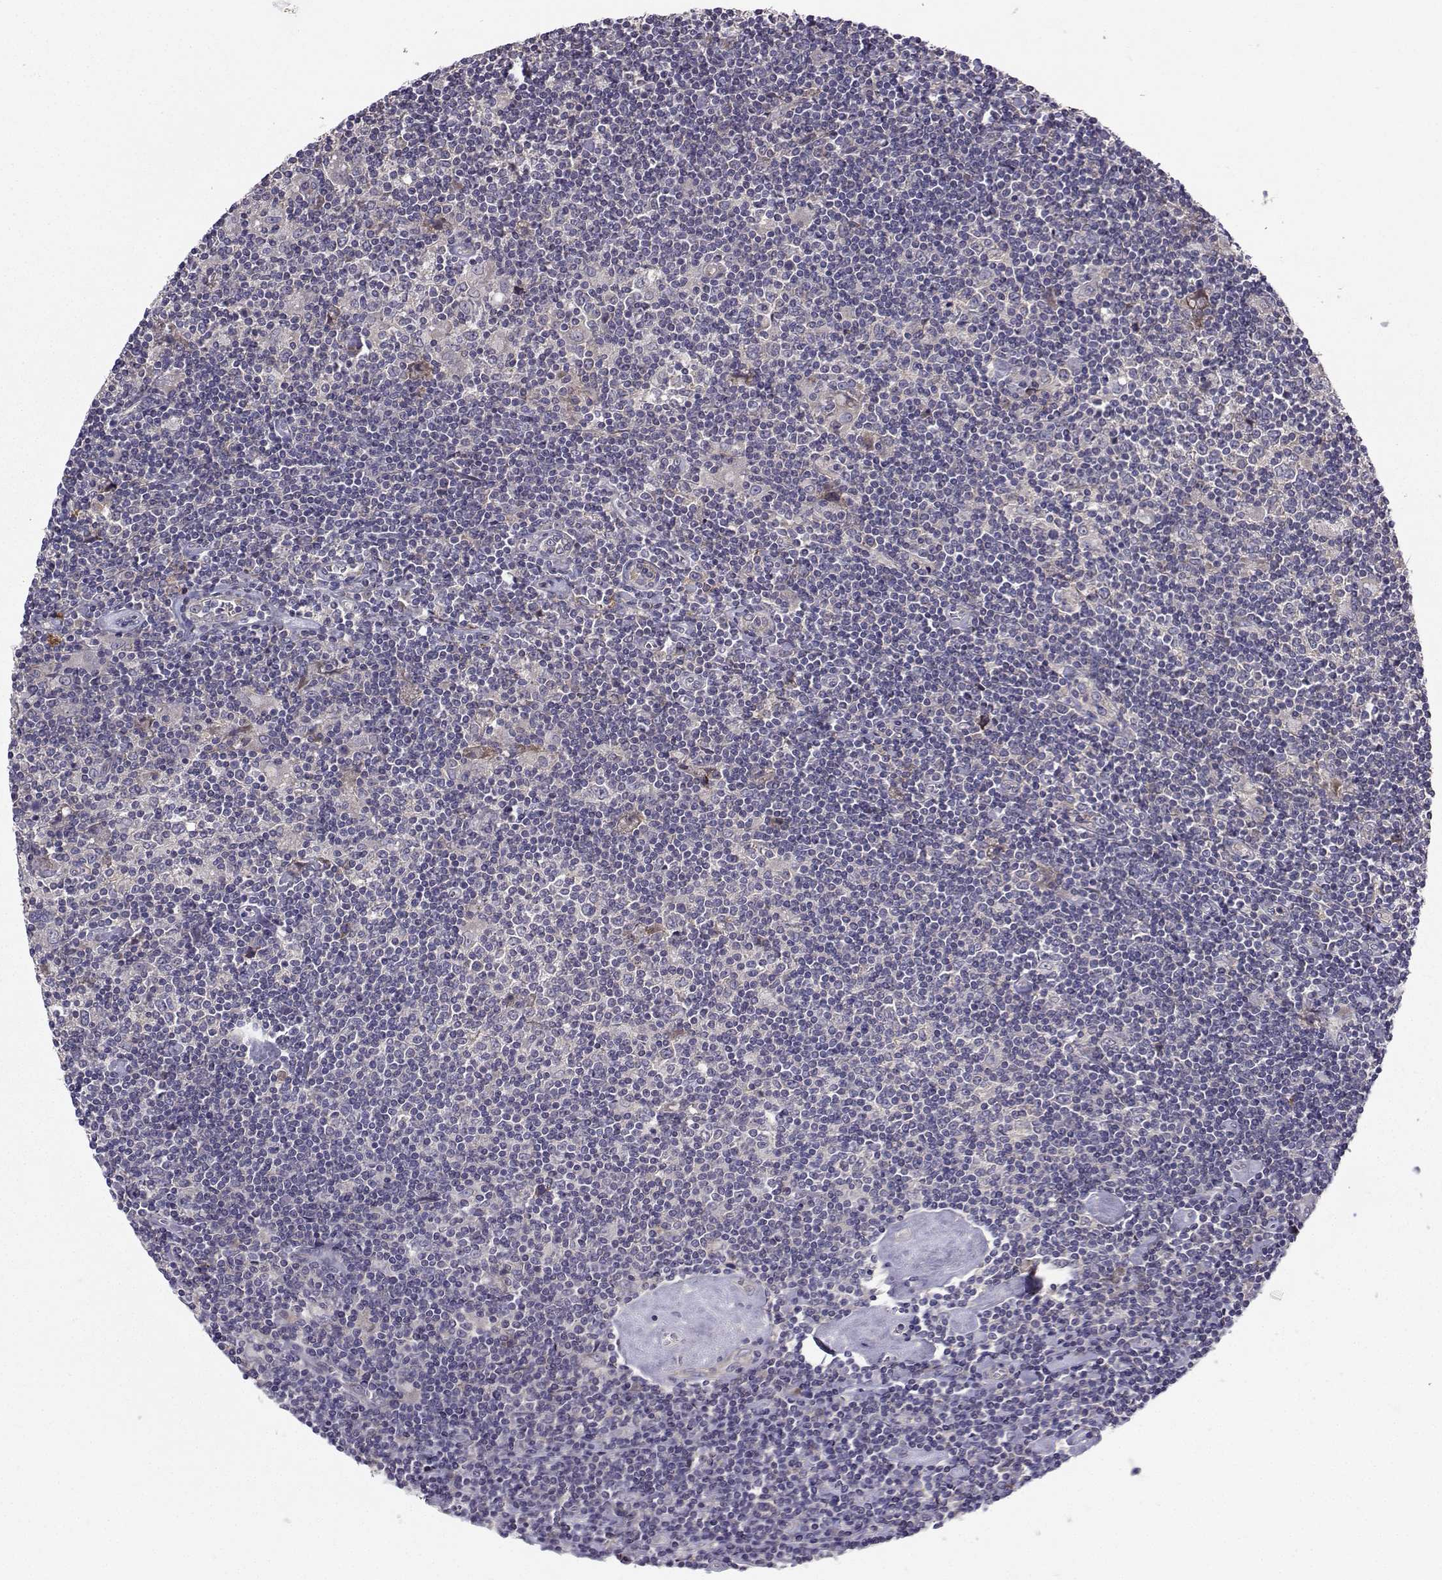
{"staining": {"intensity": "negative", "quantity": "none", "location": "none"}, "tissue": "lymphoma", "cell_type": "Tumor cells", "image_type": "cancer", "snomed": [{"axis": "morphology", "description": "Hodgkin's disease, NOS"}, {"axis": "topography", "description": "Lymph node"}], "caption": "Lymphoma was stained to show a protein in brown. There is no significant positivity in tumor cells.", "gene": "STXBP5", "patient": {"sex": "male", "age": 40}}